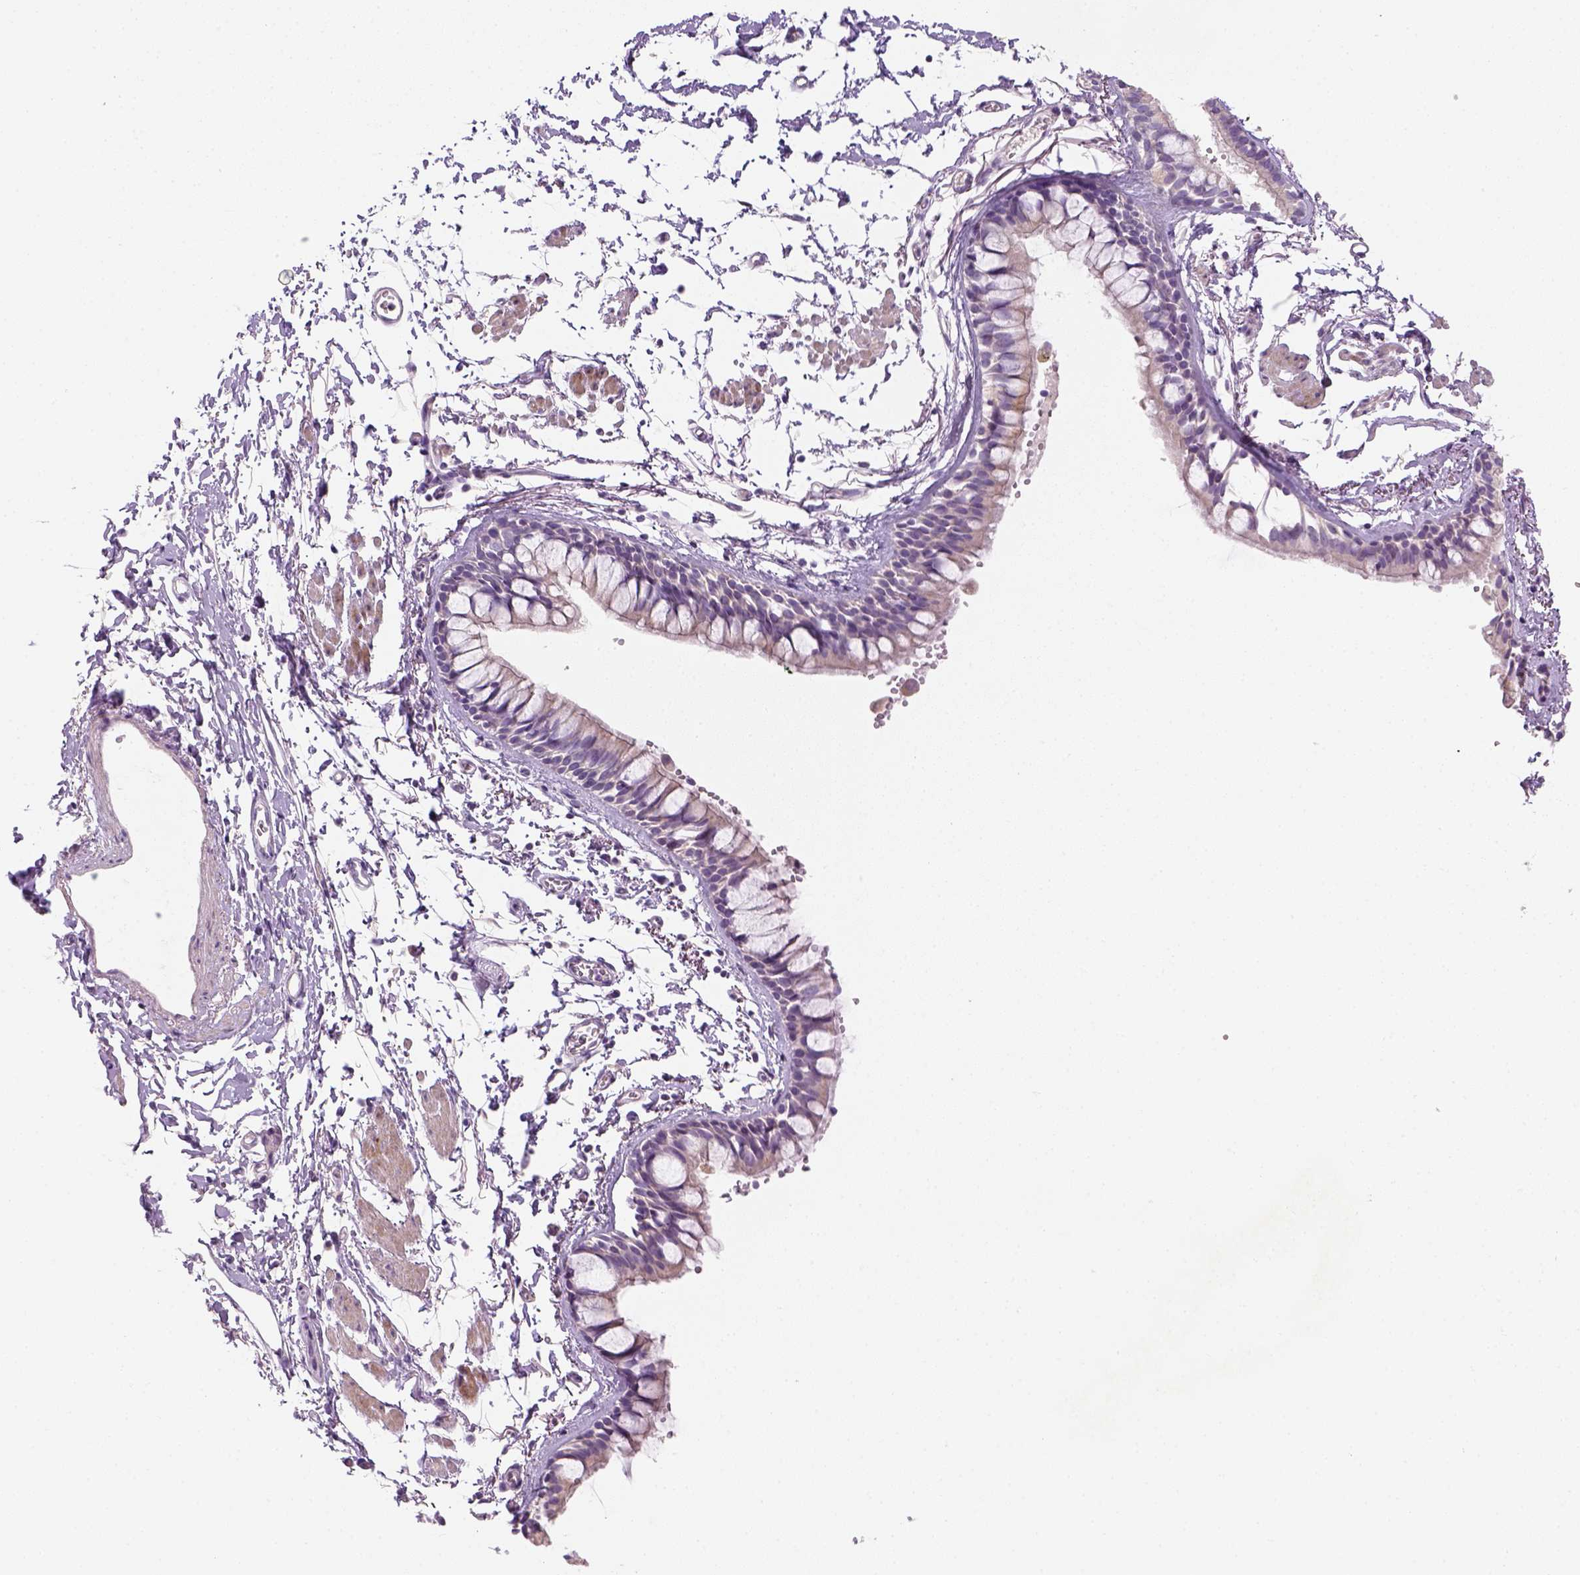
{"staining": {"intensity": "negative", "quantity": "none", "location": "none"}, "tissue": "bronchus", "cell_type": "Respiratory epithelial cells", "image_type": "normal", "snomed": [{"axis": "morphology", "description": "Normal tissue, NOS"}, {"axis": "topography", "description": "Cartilage tissue"}, {"axis": "topography", "description": "Bronchus"}], "caption": "Normal bronchus was stained to show a protein in brown. There is no significant expression in respiratory epithelial cells.", "gene": "NUDT6", "patient": {"sex": "female", "age": 59}}